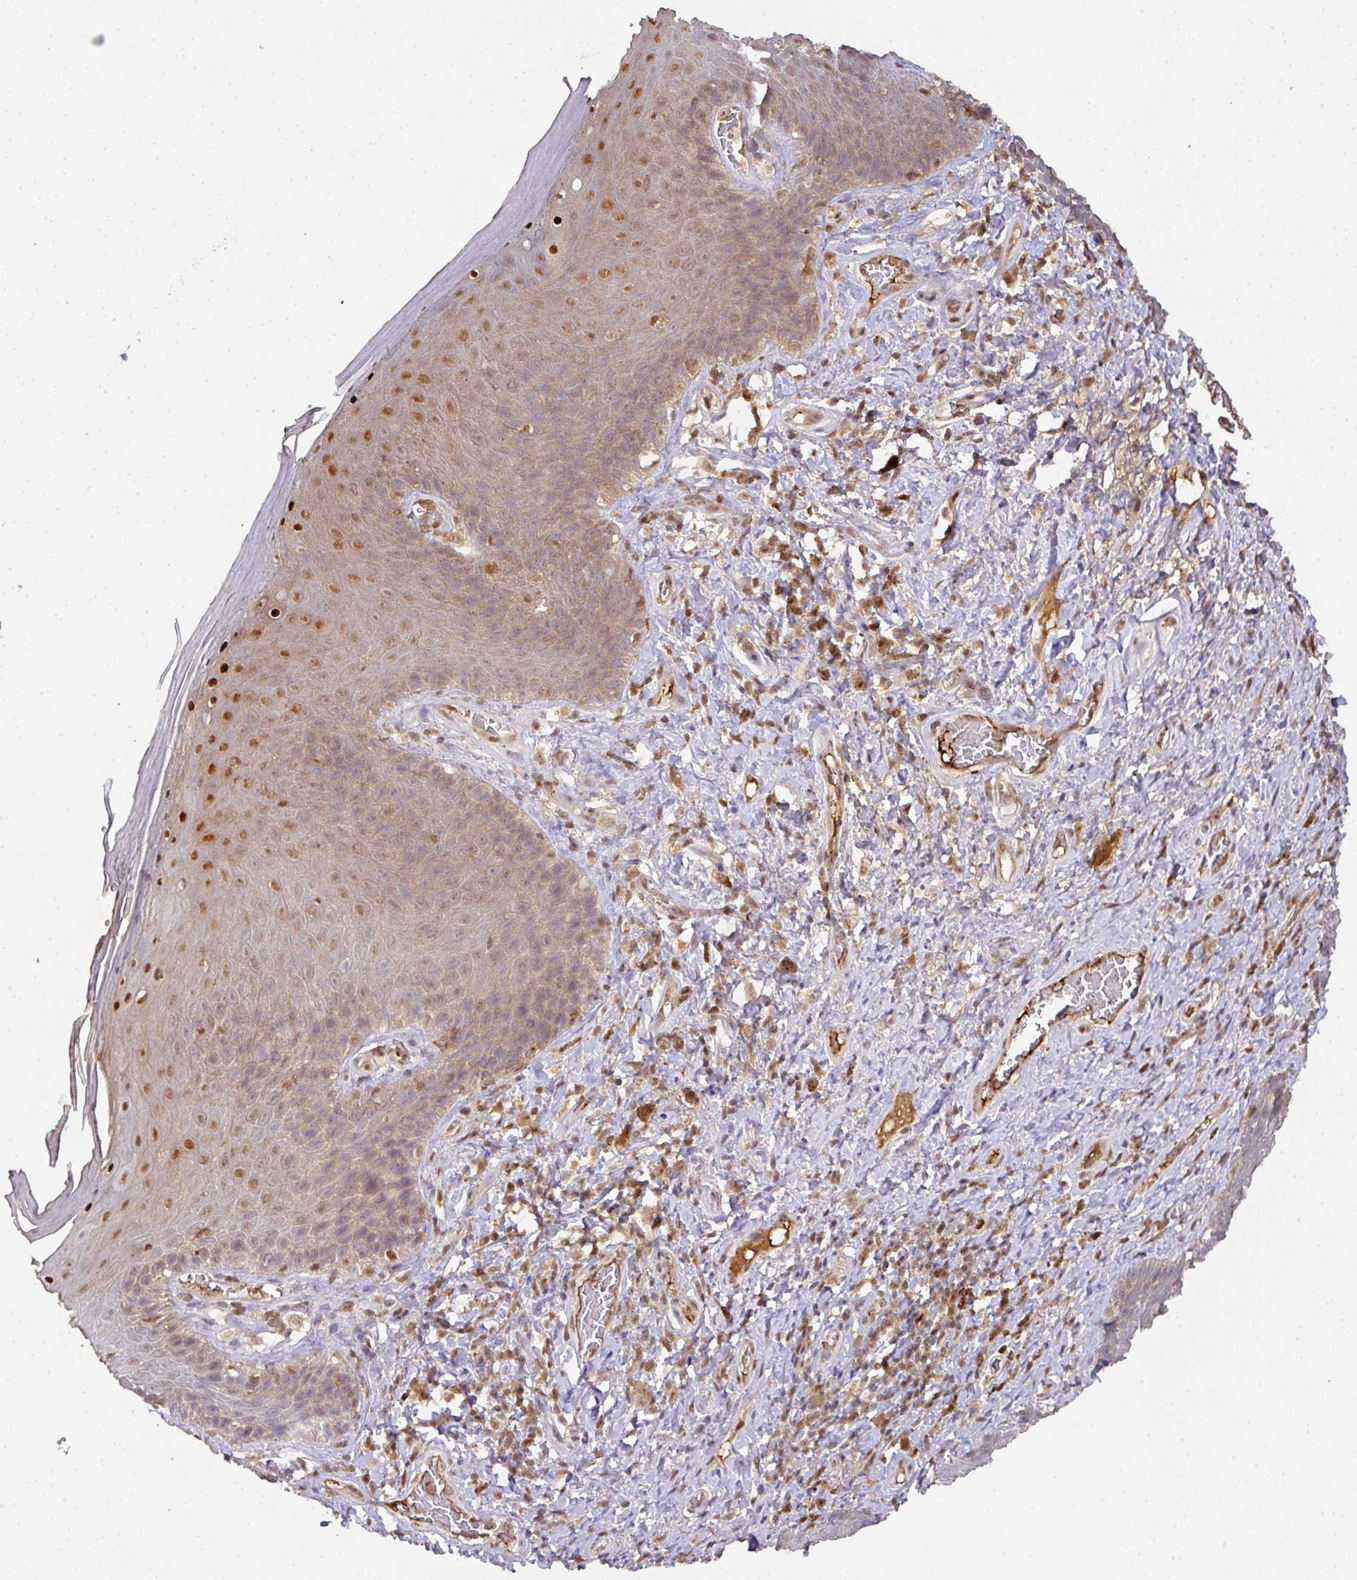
{"staining": {"intensity": "moderate", "quantity": "25%-75%", "location": "nuclear"}, "tissue": "skin", "cell_type": "Epidermal cells", "image_type": "normal", "snomed": [{"axis": "morphology", "description": "Normal tissue, NOS"}, {"axis": "topography", "description": "Anal"}, {"axis": "topography", "description": "Peripheral nerve tissue"}], "caption": "Protein staining exhibits moderate nuclear expression in about 25%-75% of epidermal cells in benign skin. (Brightfield microscopy of DAB IHC at high magnification).", "gene": "RANBP9", "patient": {"sex": "male", "age": 53}}